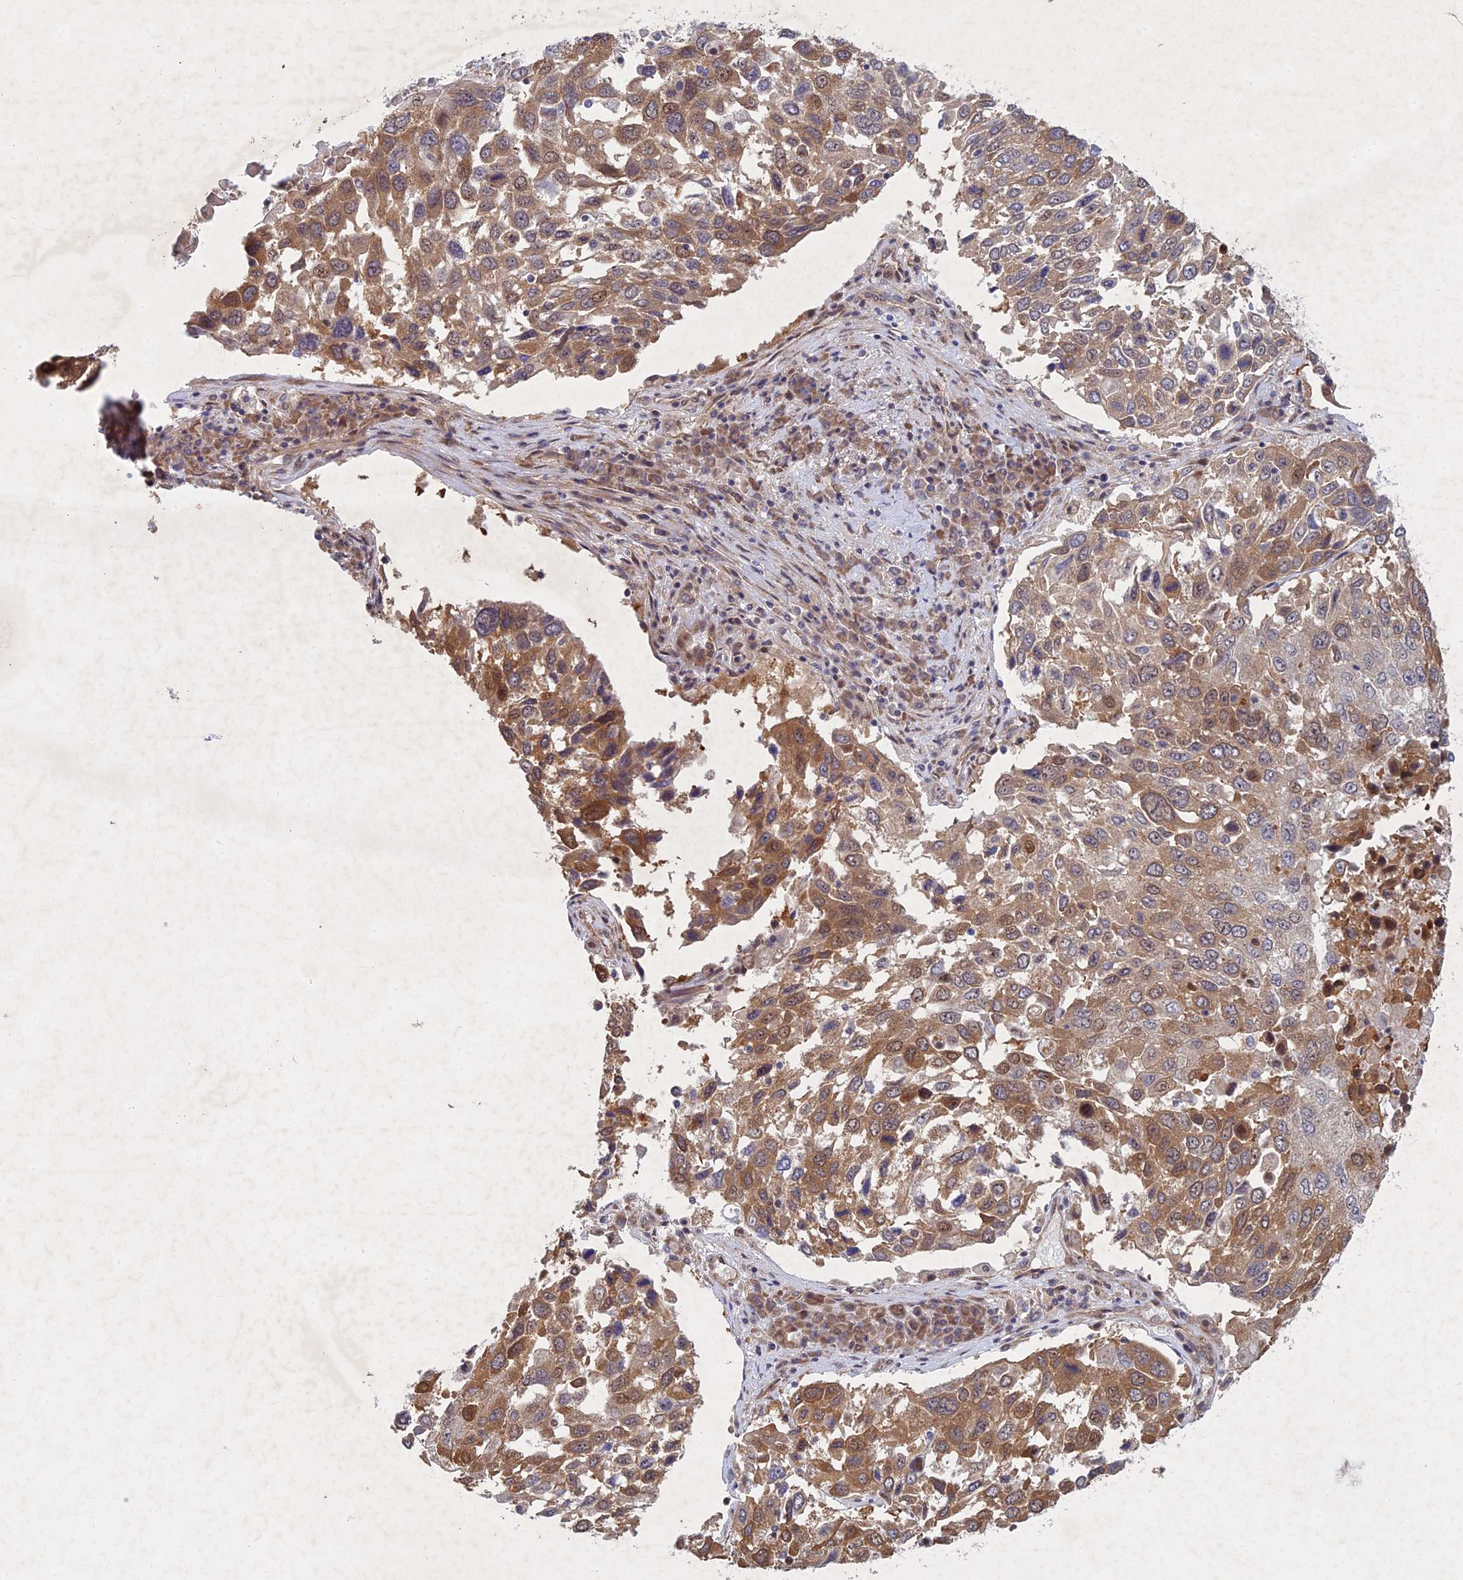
{"staining": {"intensity": "moderate", "quantity": ">75%", "location": "cytoplasmic/membranous"}, "tissue": "lung cancer", "cell_type": "Tumor cells", "image_type": "cancer", "snomed": [{"axis": "morphology", "description": "Squamous cell carcinoma, NOS"}, {"axis": "topography", "description": "Lung"}], "caption": "Immunohistochemical staining of human lung cancer (squamous cell carcinoma) demonstrates medium levels of moderate cytoplasmic/membranous protein expression in approximately >75% of tumor cells.", "gene": "PTHLH", "patient": {"sex": "male", "age": 65}}